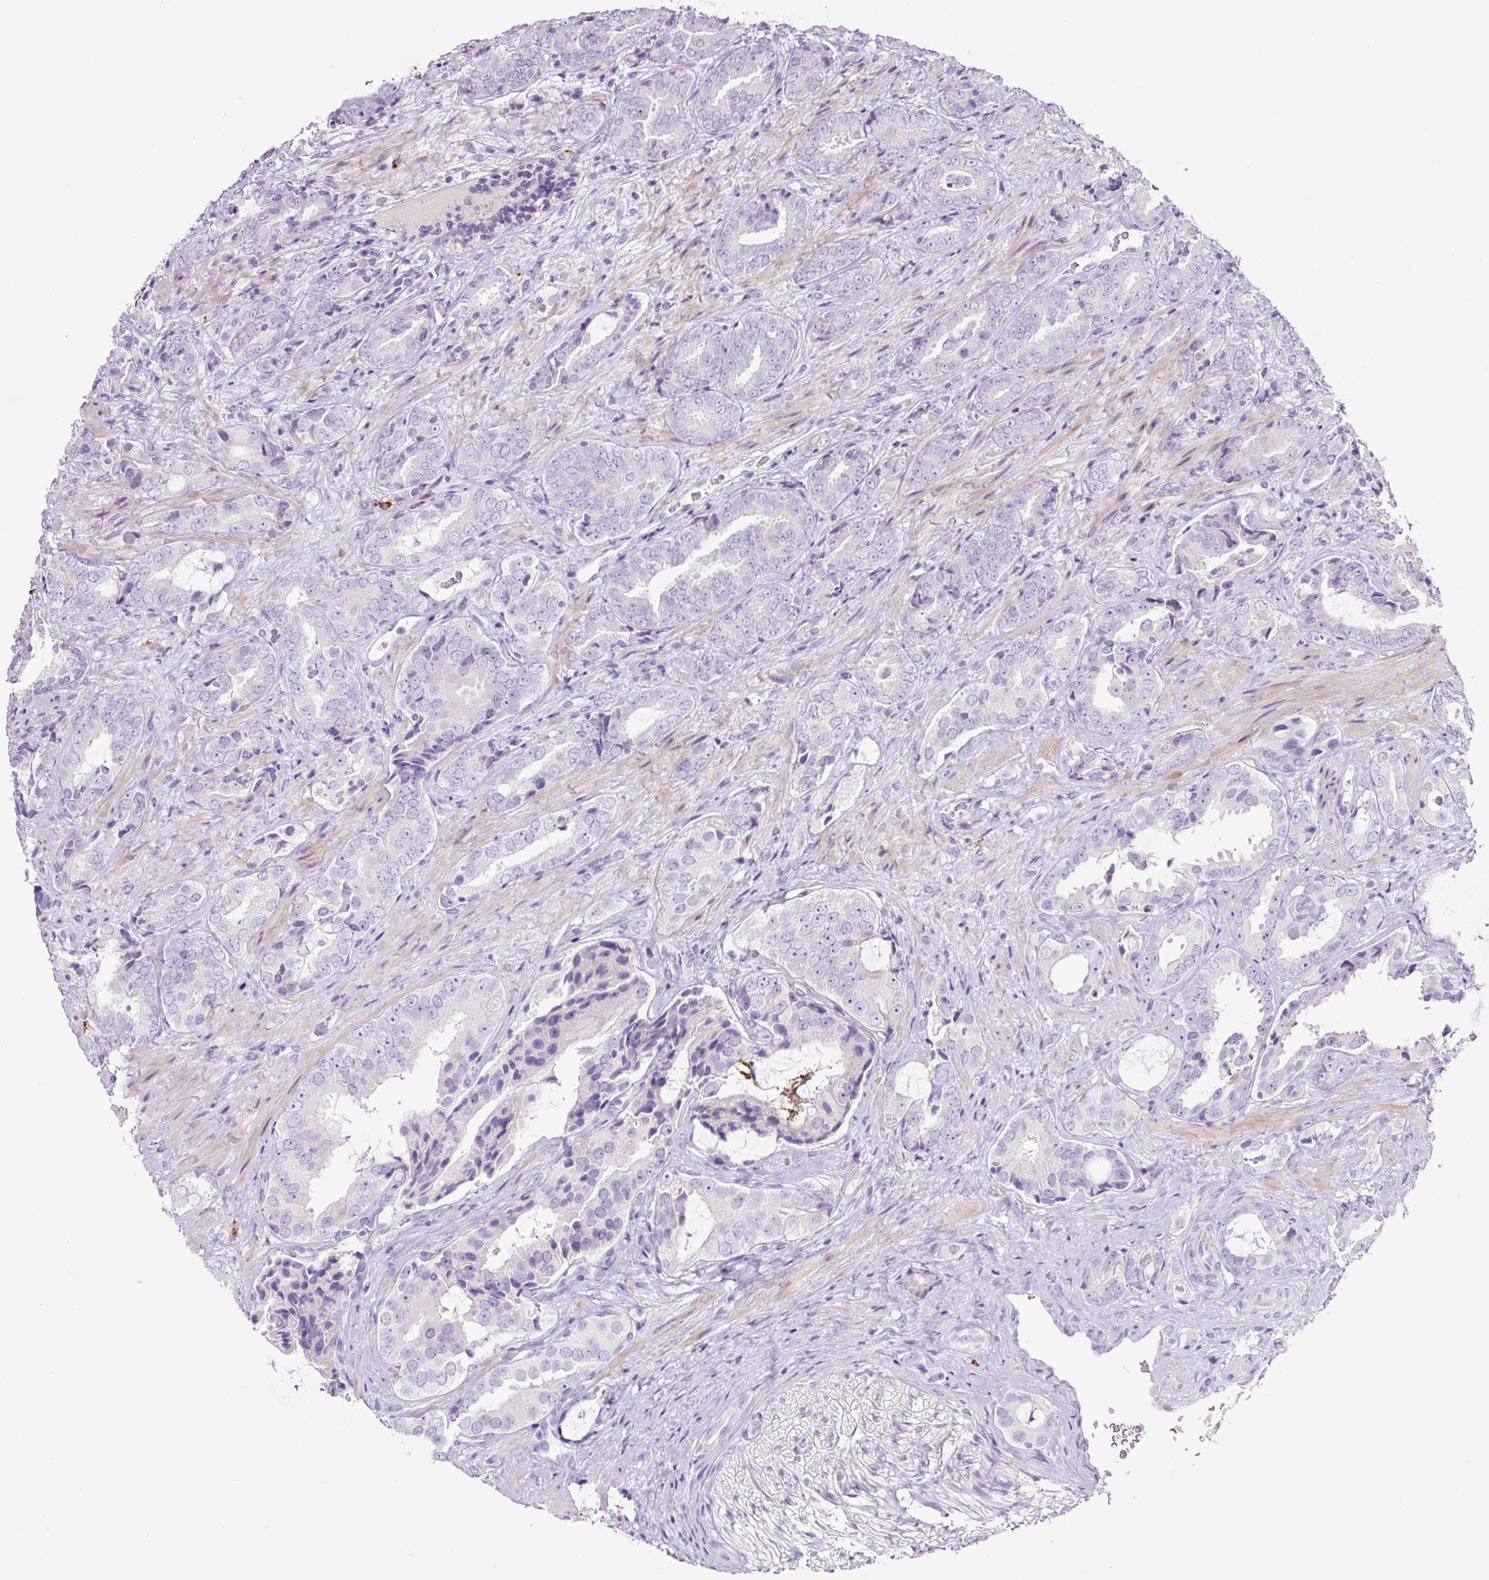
{"staining": {"intensity": "negative", "quantity": "none", "location": "none"}, "tissue": "prostate cancer", "cell_type": "Tumor cells", "image_type": "cancer", "snomed": [{"axis": "morphology", "description": "Adenocarcinoma, High grade"}, {"axis": "topography", "description": "Prostate"}], "caption": "A histopathology image of human prostate cancer is negative for staining in tumor cells. (Brightfield microscopy of DAB immunohistochemistry at high magnification).", "gene": "RNF212B", "patient": {"sex": "male", "age": 71}}